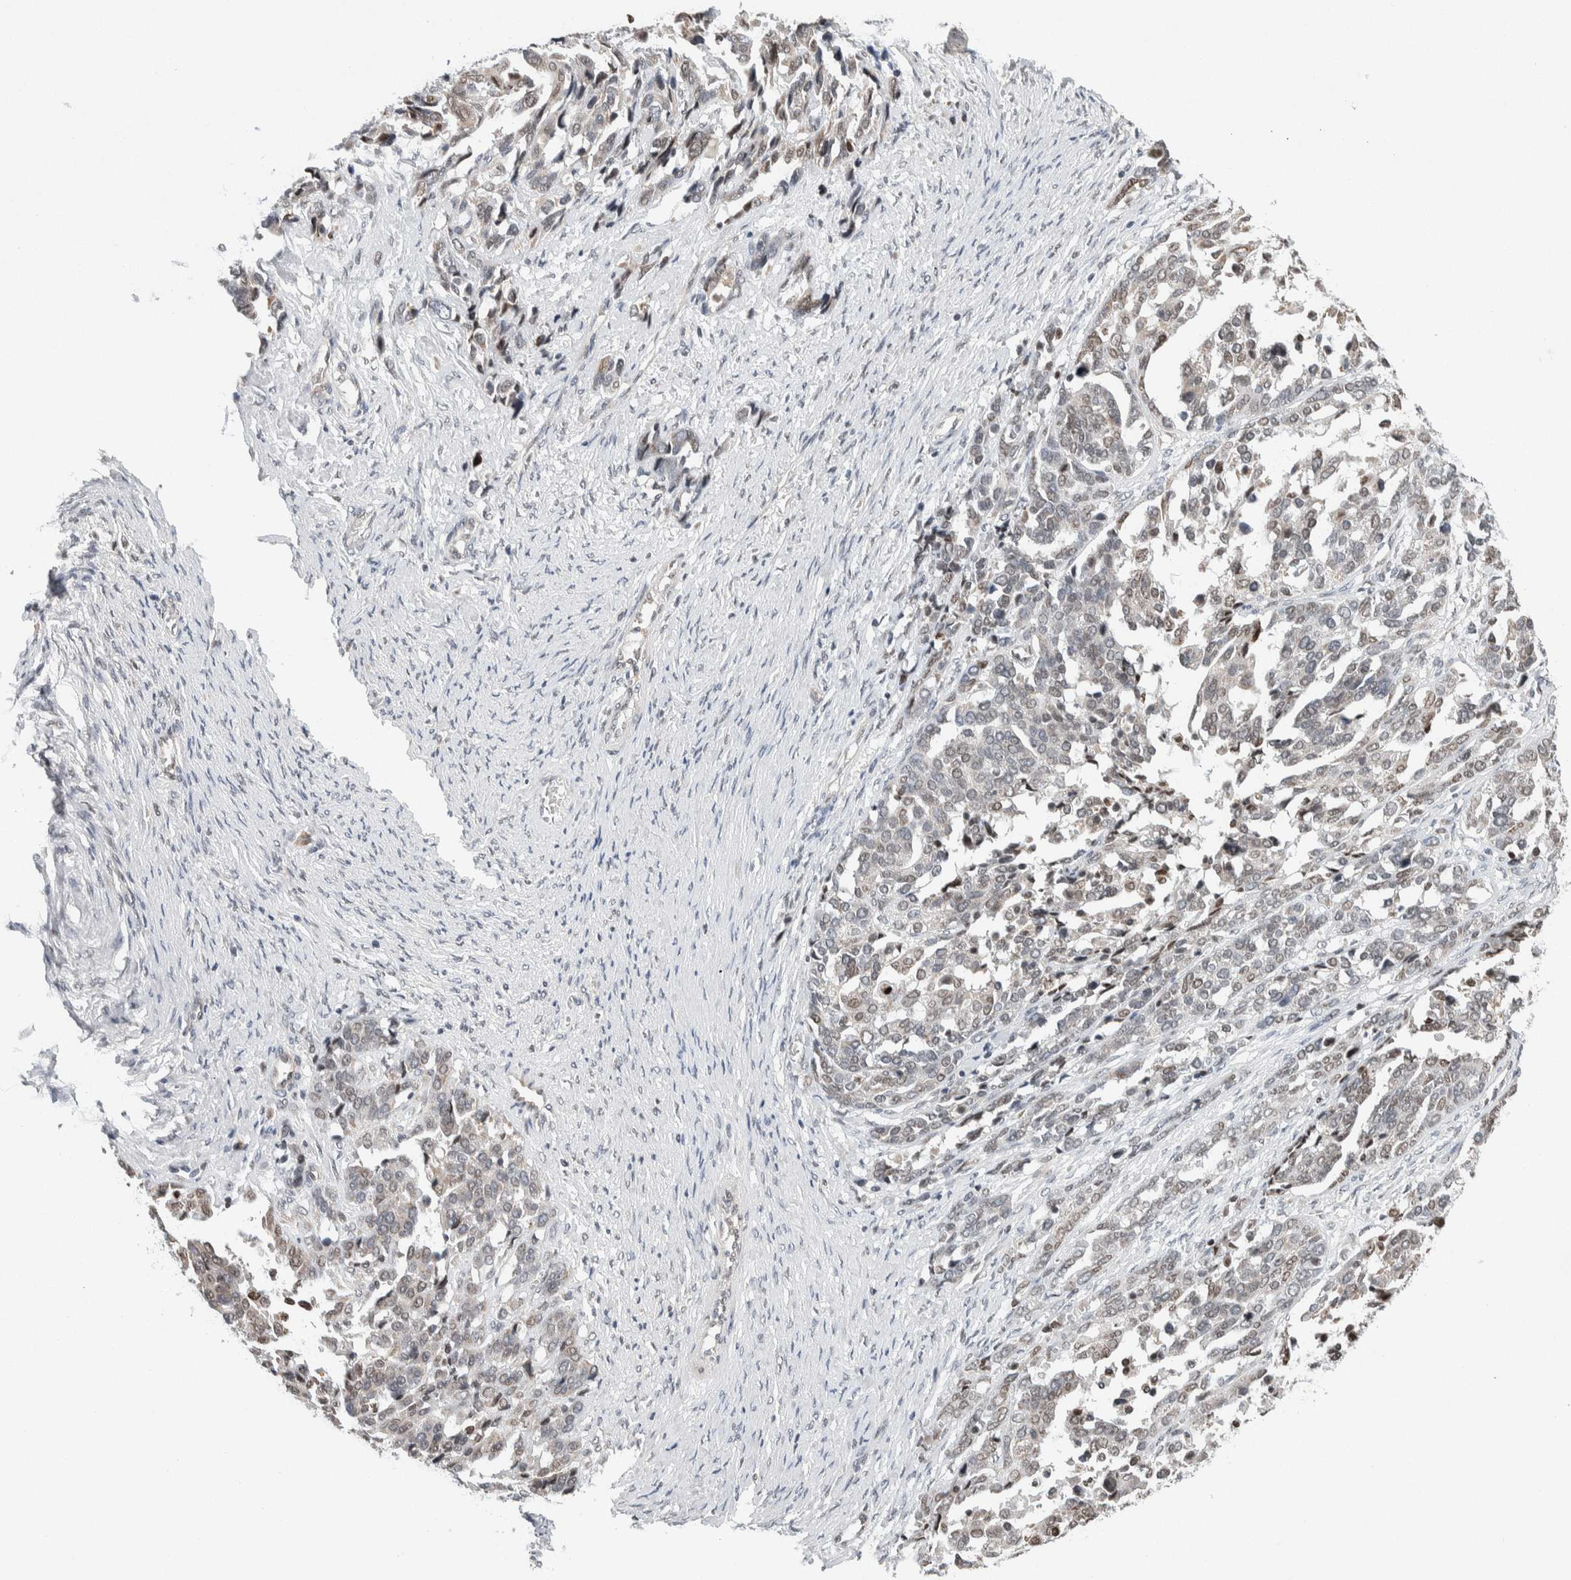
{"staining": {"intensity": "weak", "quantity": "25%-75%", "location": "cytoplasmic/membranous,nuclear"}, "tissue": "ovarian cancer", "cell_type": "Tumor cells", "image_type": "cancer", "snomed": [{"axis": "morphology", "description": "Cystadenocarcinoma, serous, NOS"}, {"axis": "topography", "description": "Ovary"}], "caption": "Immunohistochemistry micrograph of human ovarian cancer (serous cystadenocarcinoma) stained for a protein (brown), which reveals low levels of weak cytoplasmic/membranous and nuclear positivity in approximately 25%-75% of tumor cells.", "gene": "NEUROD1", "patient": {"sex": "female", "age": 44}}